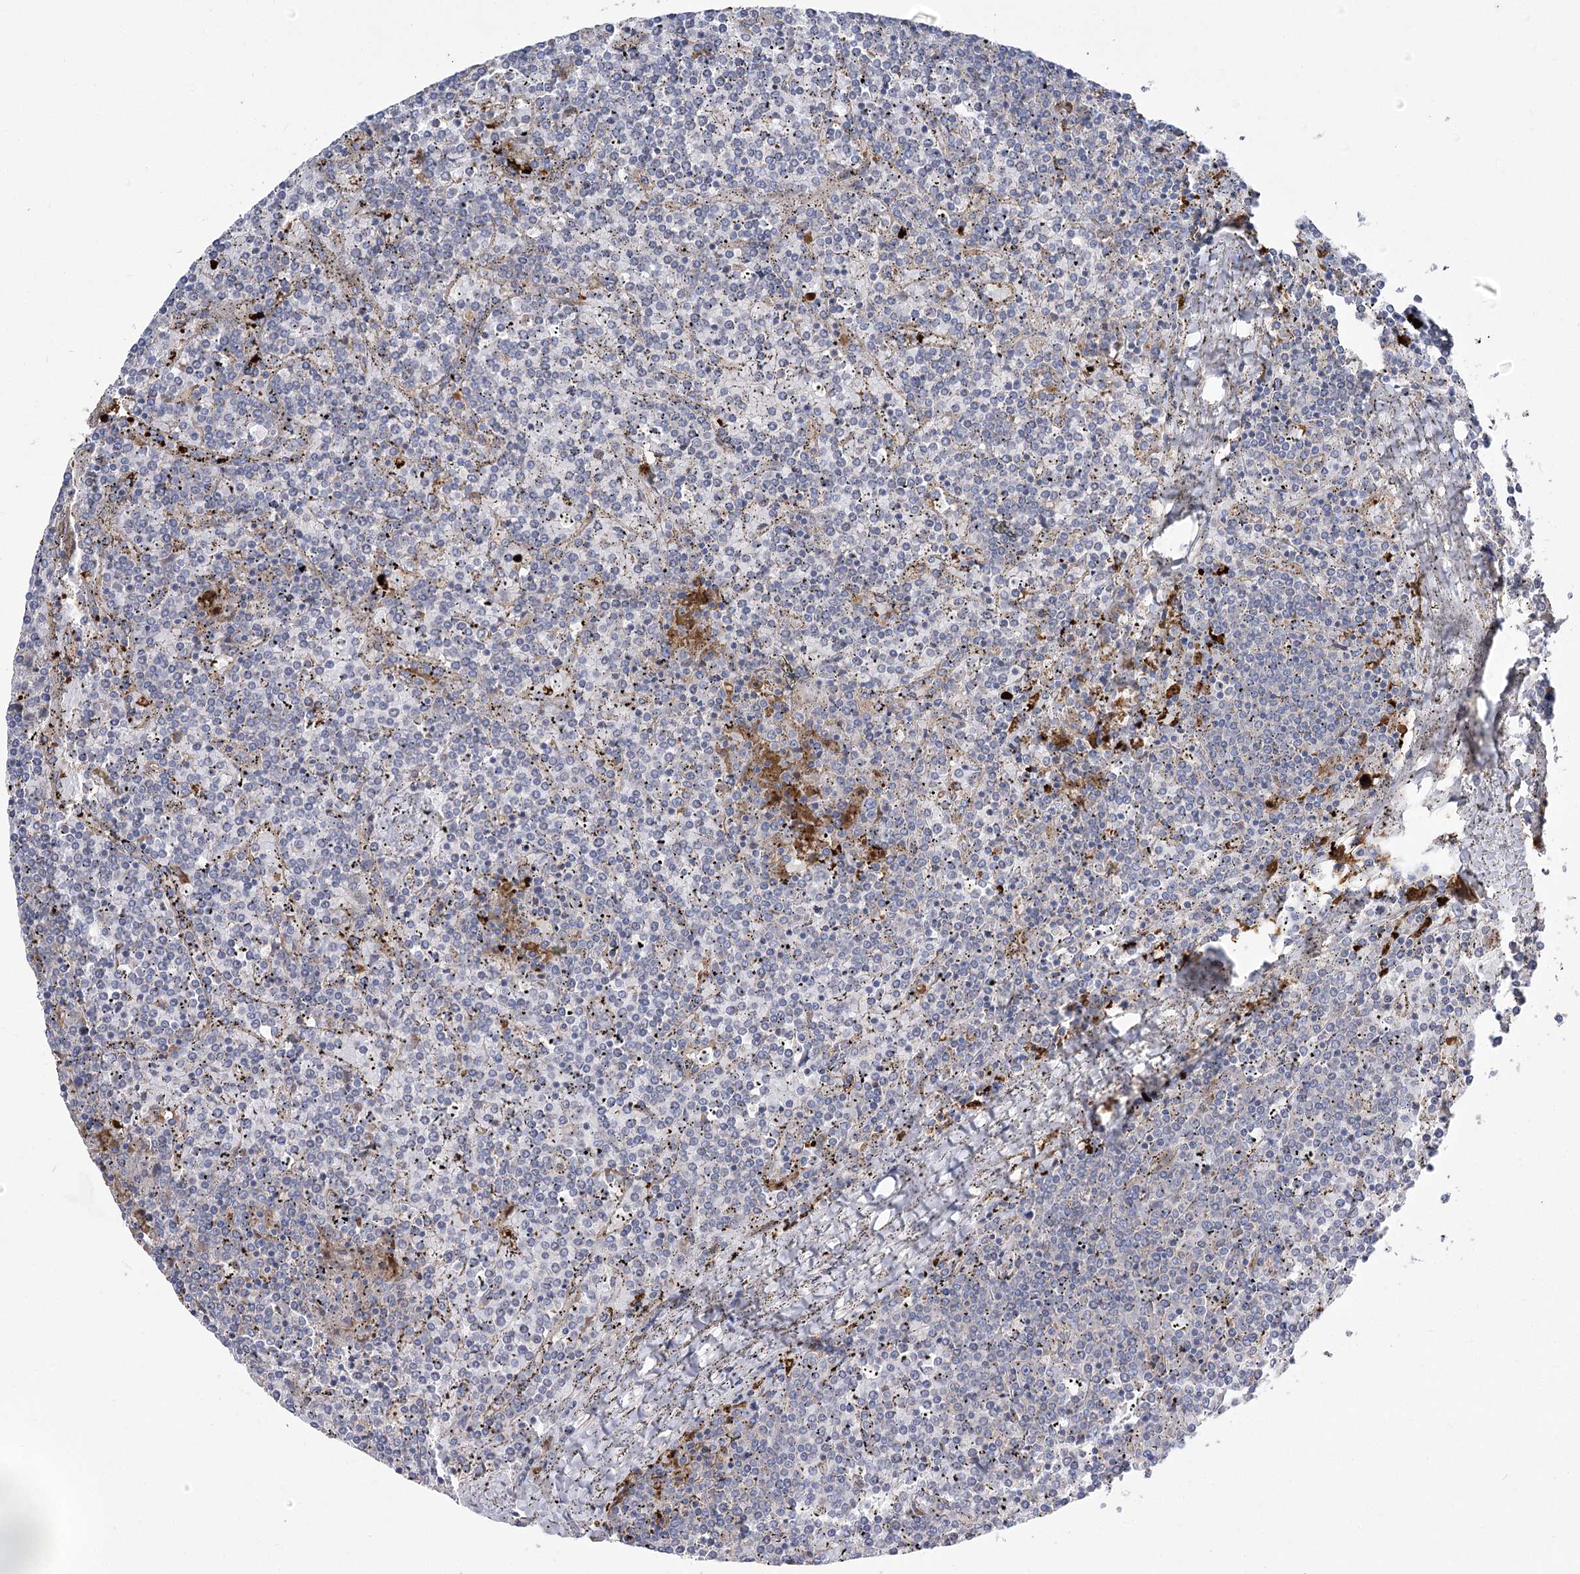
{"staining": {"intensity": "negative", "quantity": "none", "location": "none"}, "tissue": "lymphoma", "cell_type": "Tumor cells", "image_type": "cancer", "snomed": [{"axis": "morphology", "description": "Malignant lymphoma, non-Hodgkin's type, Low grade"}, {"axis": "topography", "description": "Spleen"}], "caption": "Immunohistochemical staining of lymphoma demonstrates no significant positivity in tumor cells.", "gene": "RMDN2", "patient": {"sex": "female", "age": 19}}